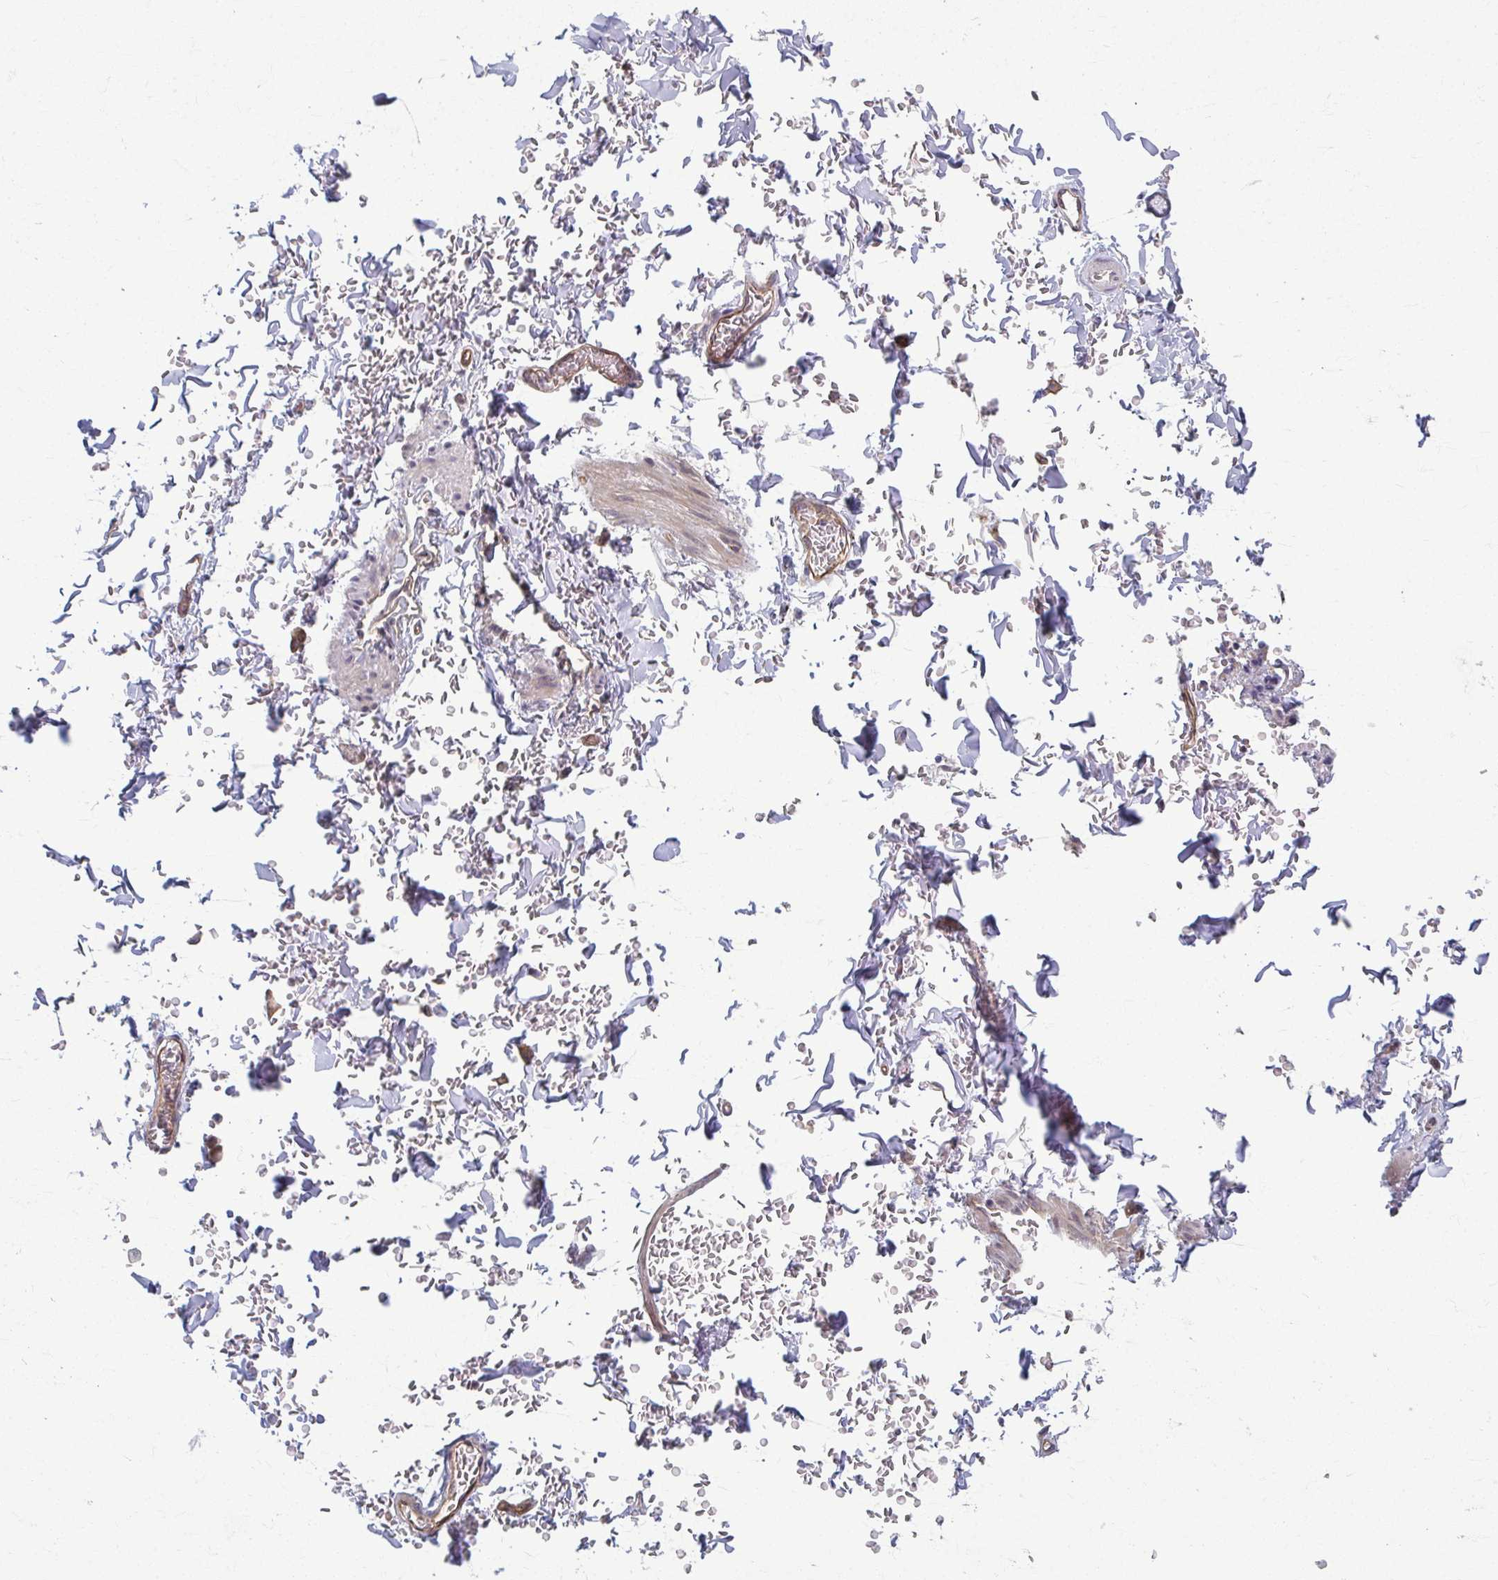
{"staining": {"intensity": "negative", "quantity": "none", "location": "none"}, "tissue": "soft tissue", "cell_type": "Chondrocytes", "image_type": "normal", "snomed": [{"axis": "morphology", "description": "Normal tissue, NOS"}, {"axis": "topography", "description": "Cartilage tissue"}, {"axis": "topography", "description": "Bronchus"}, {"axis": "topography", "description": "Peripheral nerve tissue"}], "caption": "Benign soft tissue was stained to show a protein in brown. There is no significant staining in chondrocytes. Nuclei are stained in blue.", "gene": "EID2B", "patient": {"sex": "male", "age": 67}}